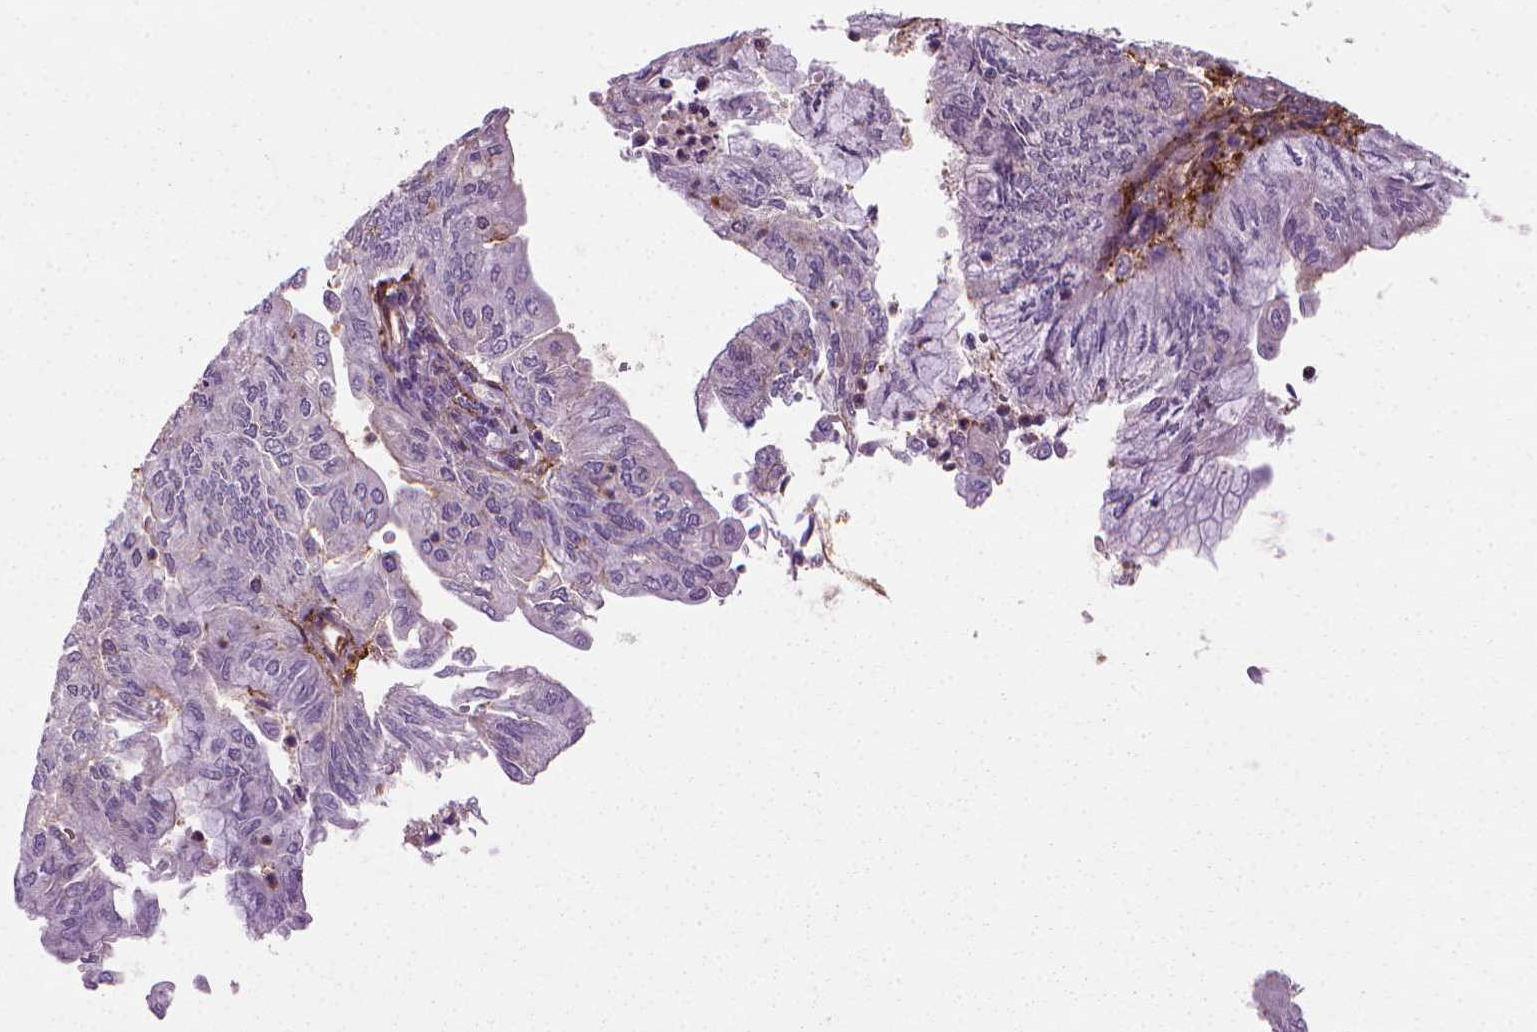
{"staining": {"intensity": "negative", "quantity": "none", "location": "none"}, "tissue": "endometrial cancer", "cell_type": "Tumor cells", "image_type": "cancer", "snomed": [{"axis": "morphology", "description": "Adenocarcinoma, NOS"}, {"axis": "topography", "description": "Endometrium"}], "caption": "DAB immunohistochemical staining of endometrial cancer (adenocarcinoma) demonstrates no significant staining in tumor cells. Brightfield microscopy of IHC stained with DAB (brown) and hematoxylin (blue), captured at high magnification.", "gene": "MARCKS", "patient": {"sex": "female", "age": 59}}